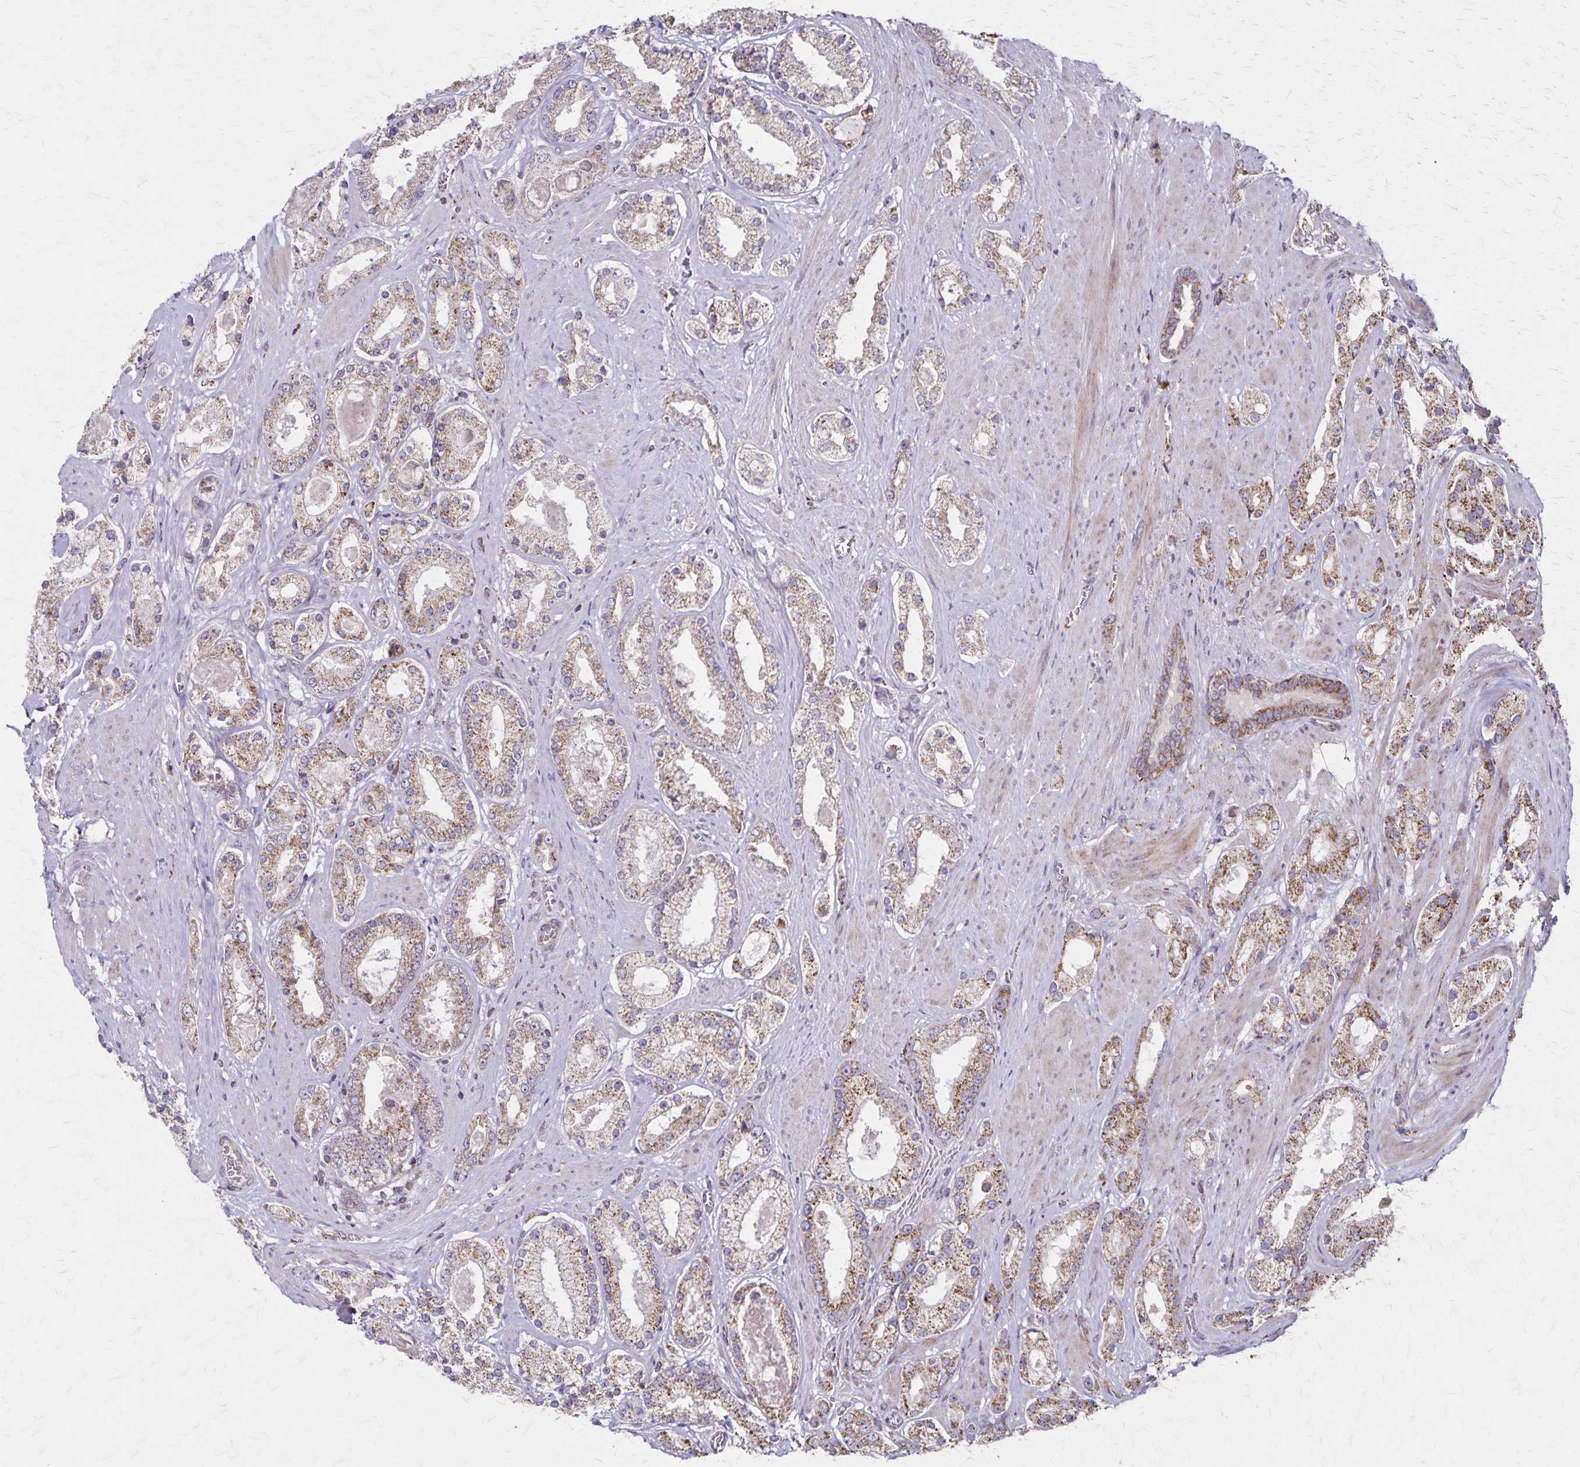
{"staining": {"intensity": "moderate", "quantity": "25%-75%", "location": "cytoplasmic/membranous"}, "tissue": "prostate cancer", "cell_type": "Tumor cells", "image_type": "cancer", "snomed": [{"axis": "morphology", "description": "Adenocarcinoma, High grade"}, {"axis": "topography", "description": "Prostate"}], "caption": "Prostate cancer (high-grade adenocarcinoma) tissue reveals moderate cytoplasmic/membranous expression in approximately 25%-75% of tumor cells", "gene": "NFS1", "patient": {"sex": "male", "age": 67}}